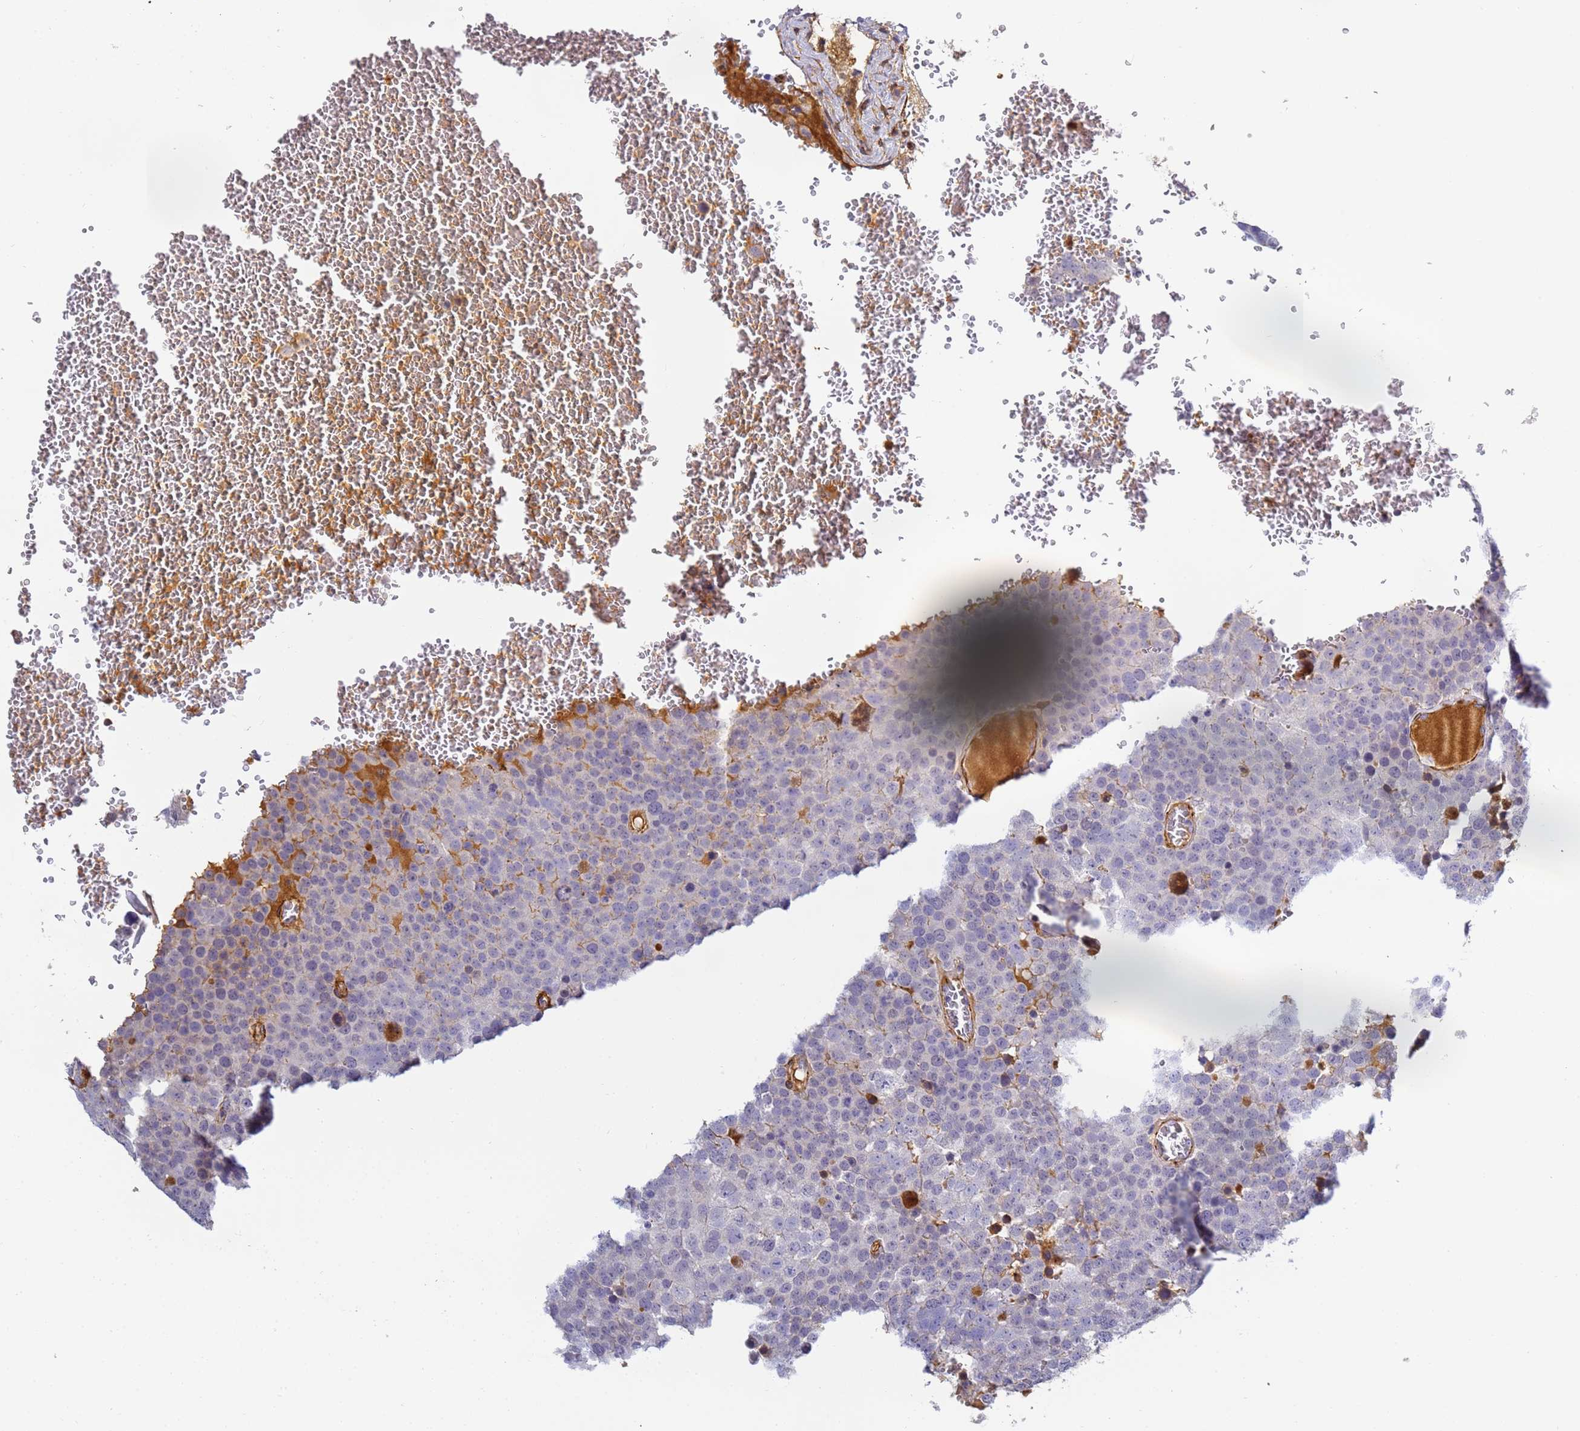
{"staining": {"intensity": "negative", "quantity": "none", "location": "none"}, "tissue": "testis cancer", "cell_type": "Tumor cells", "image_type": "cancer", "snomed": [{"axis": "morphology", "description": "Seminoma, NOS"}, {"axis": "topography", "description": "Testis"}], "caption": "The immunohistochemistry histopathology image has no significant staining in tumor cells of seminoma (testis) tissue. Nuclei are stained in blue.", "gene": "CFH", "patient": {"sex": "male", "age": 71}}